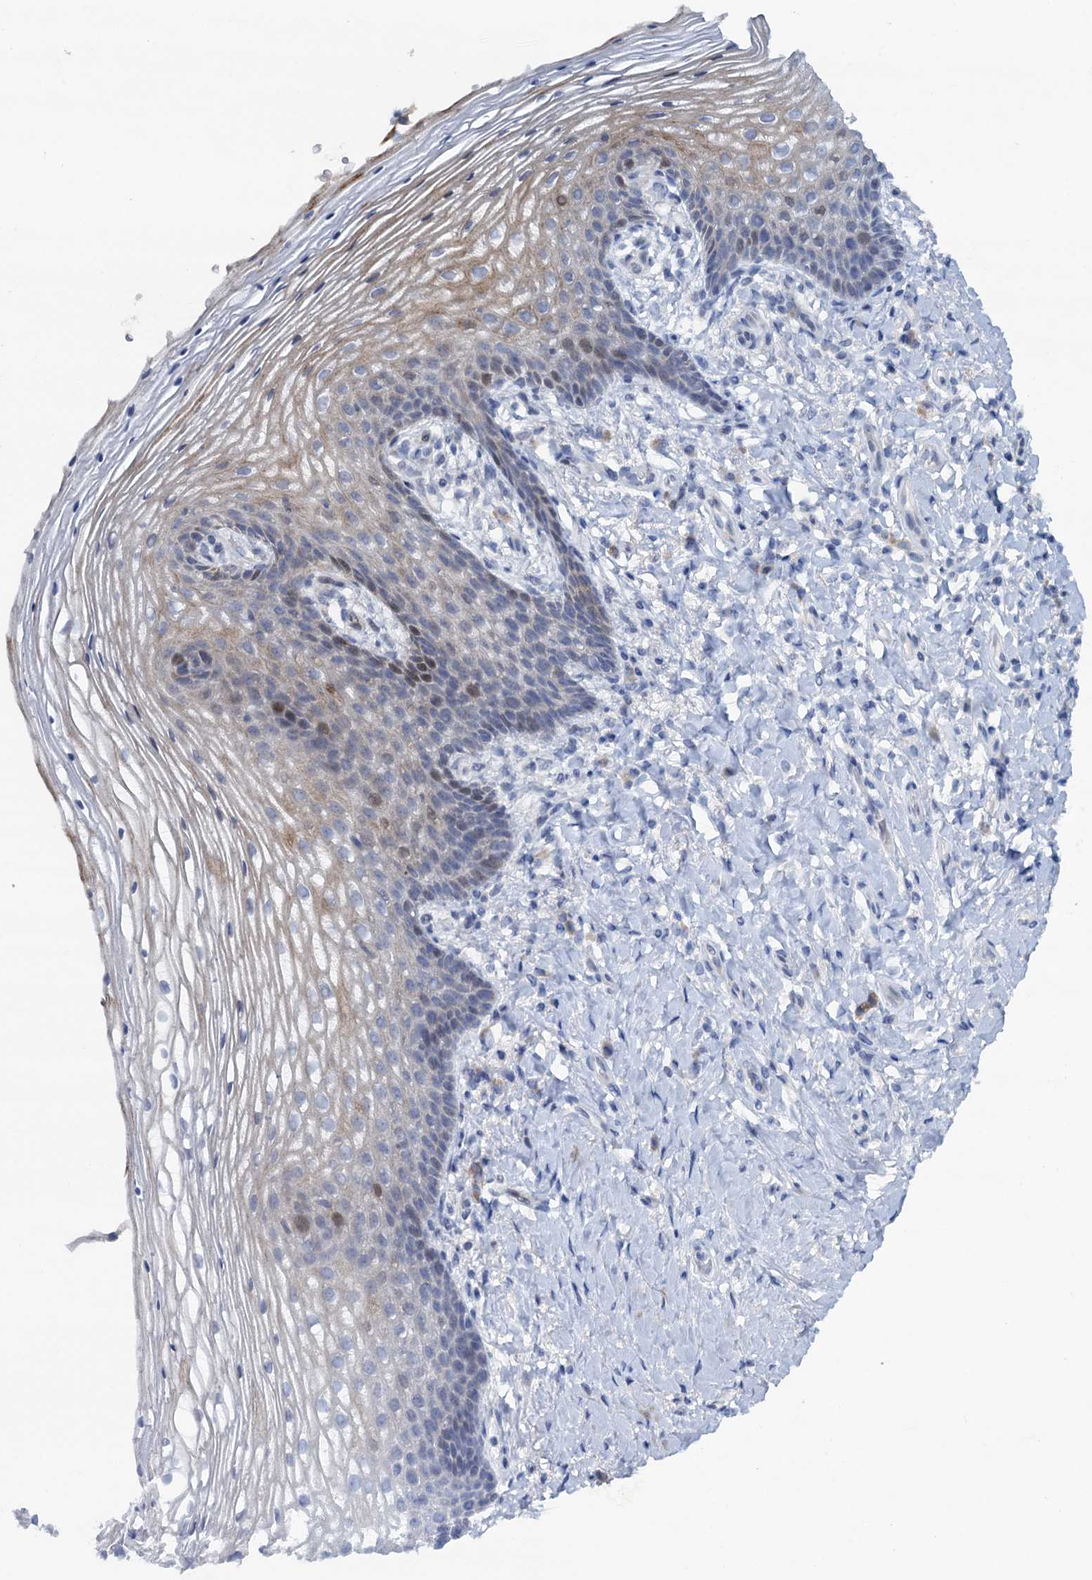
{"staining": {"intensity": "weak", "quantity": "<25%", "location": "cytoplasmic/membranous,nuclear"}, "tissue": "vagina", "cell_type": "Squamous epithelial cells", "image_type": "normal", "snomed": [{"axis": "morphology", "description": "Normal tissue, NOS"}, {"axis": "topography", "description": "Vagina"}], "caption": "High magnification brightfield microscopy of benign vagina stained with DAB (brown) and counterstained with hematoxylin (blue): squamous epithelial cells show no significant staining.", "gene": "QPCTL", "patient": {"sex": "female", "age": 60}}